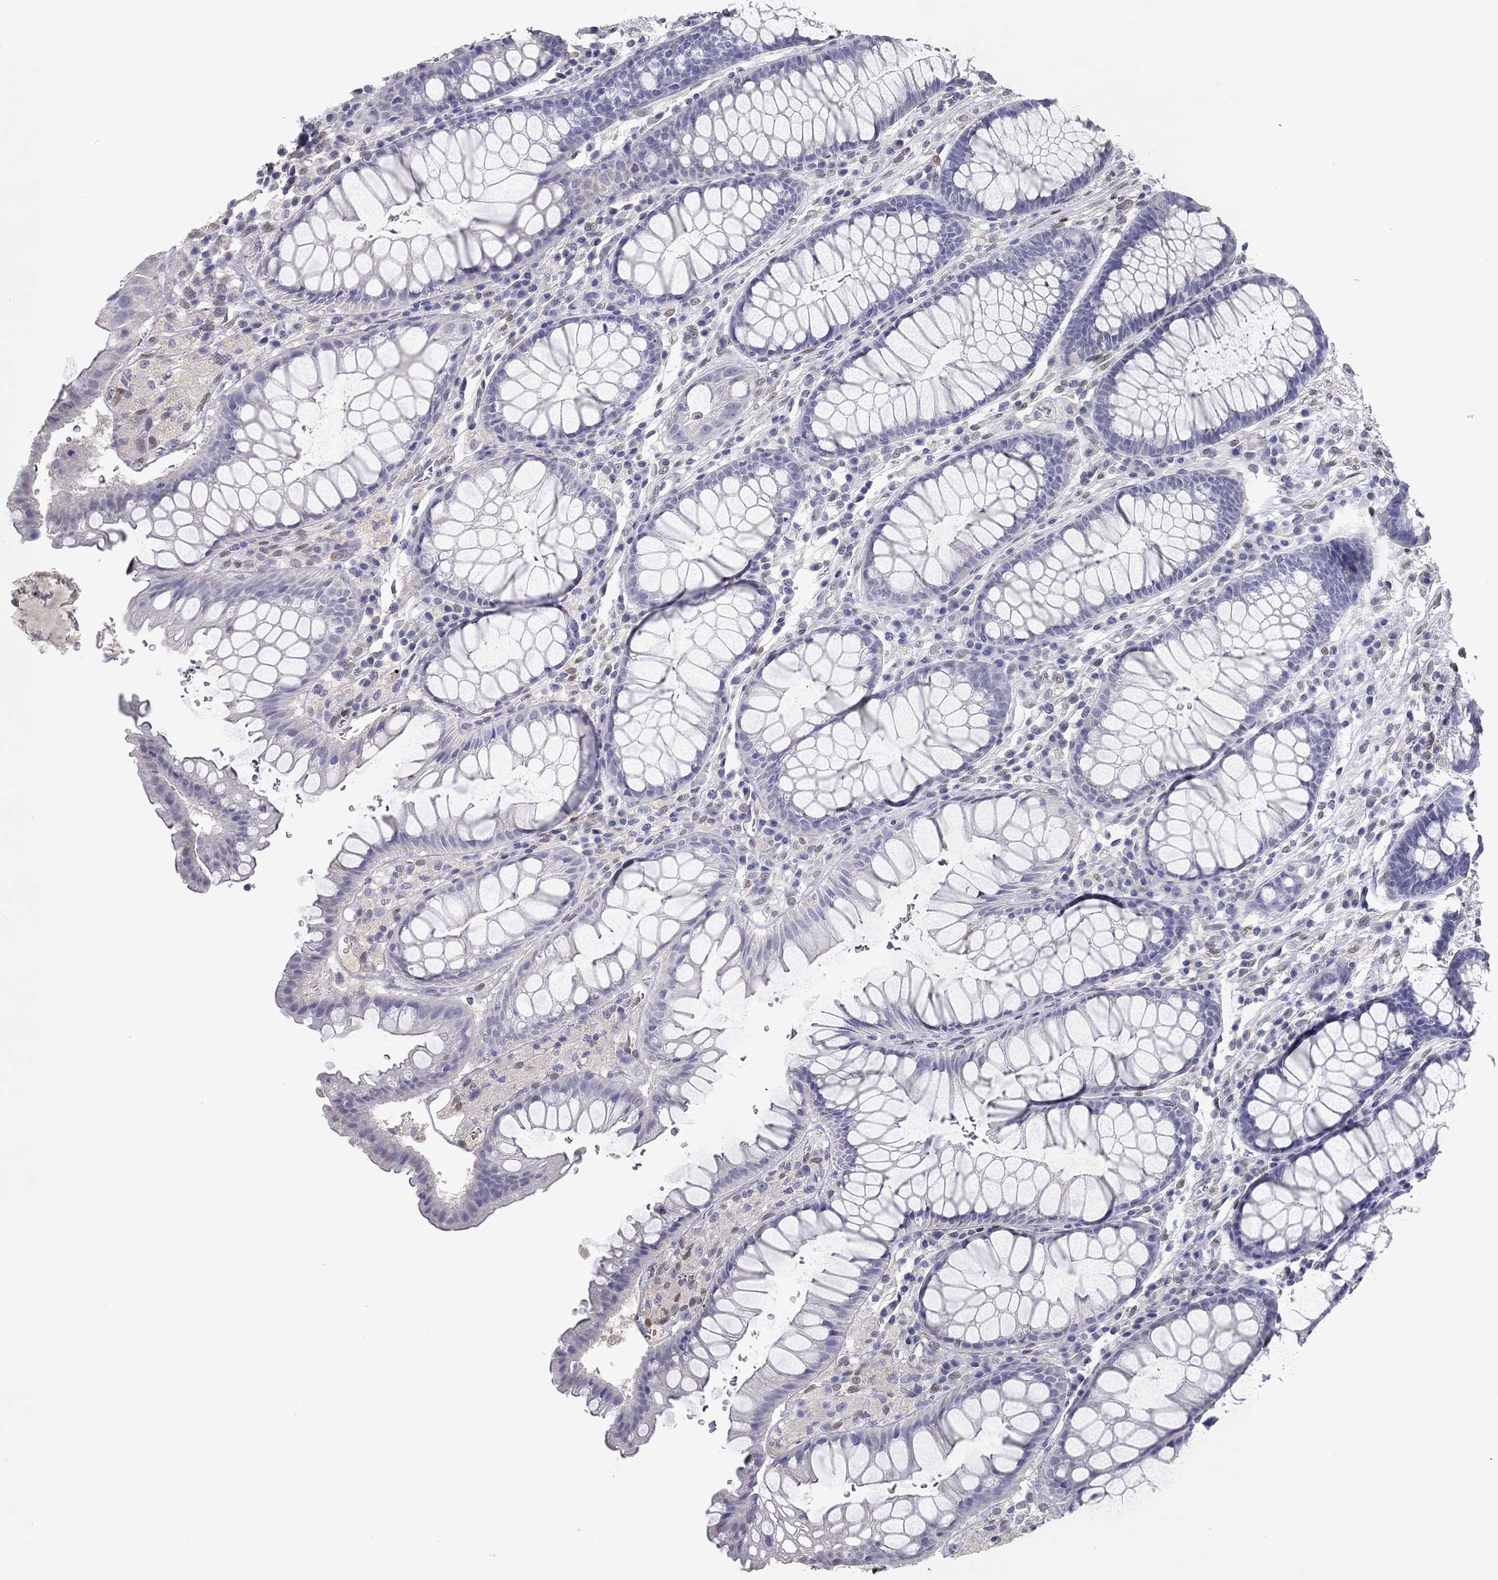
{"staining": {"intensity": "negative", "quantity": "none", "location": "none"}, "tissue": "rectum", "cell_type": "Glandular cells", "image_type": "normal", "snomed": [{"axis": "morphology", "description": "Normal tissue, NOS"}, {"axis": "topography", "description": "Rectum"}], "caption": "High power microscopy micrograph of an IHC histopathology image of normal rectum, revealing no significant staining in glandular cells.", "gene": "FGF2", "patient": {"sex": "female", "age": 68}}